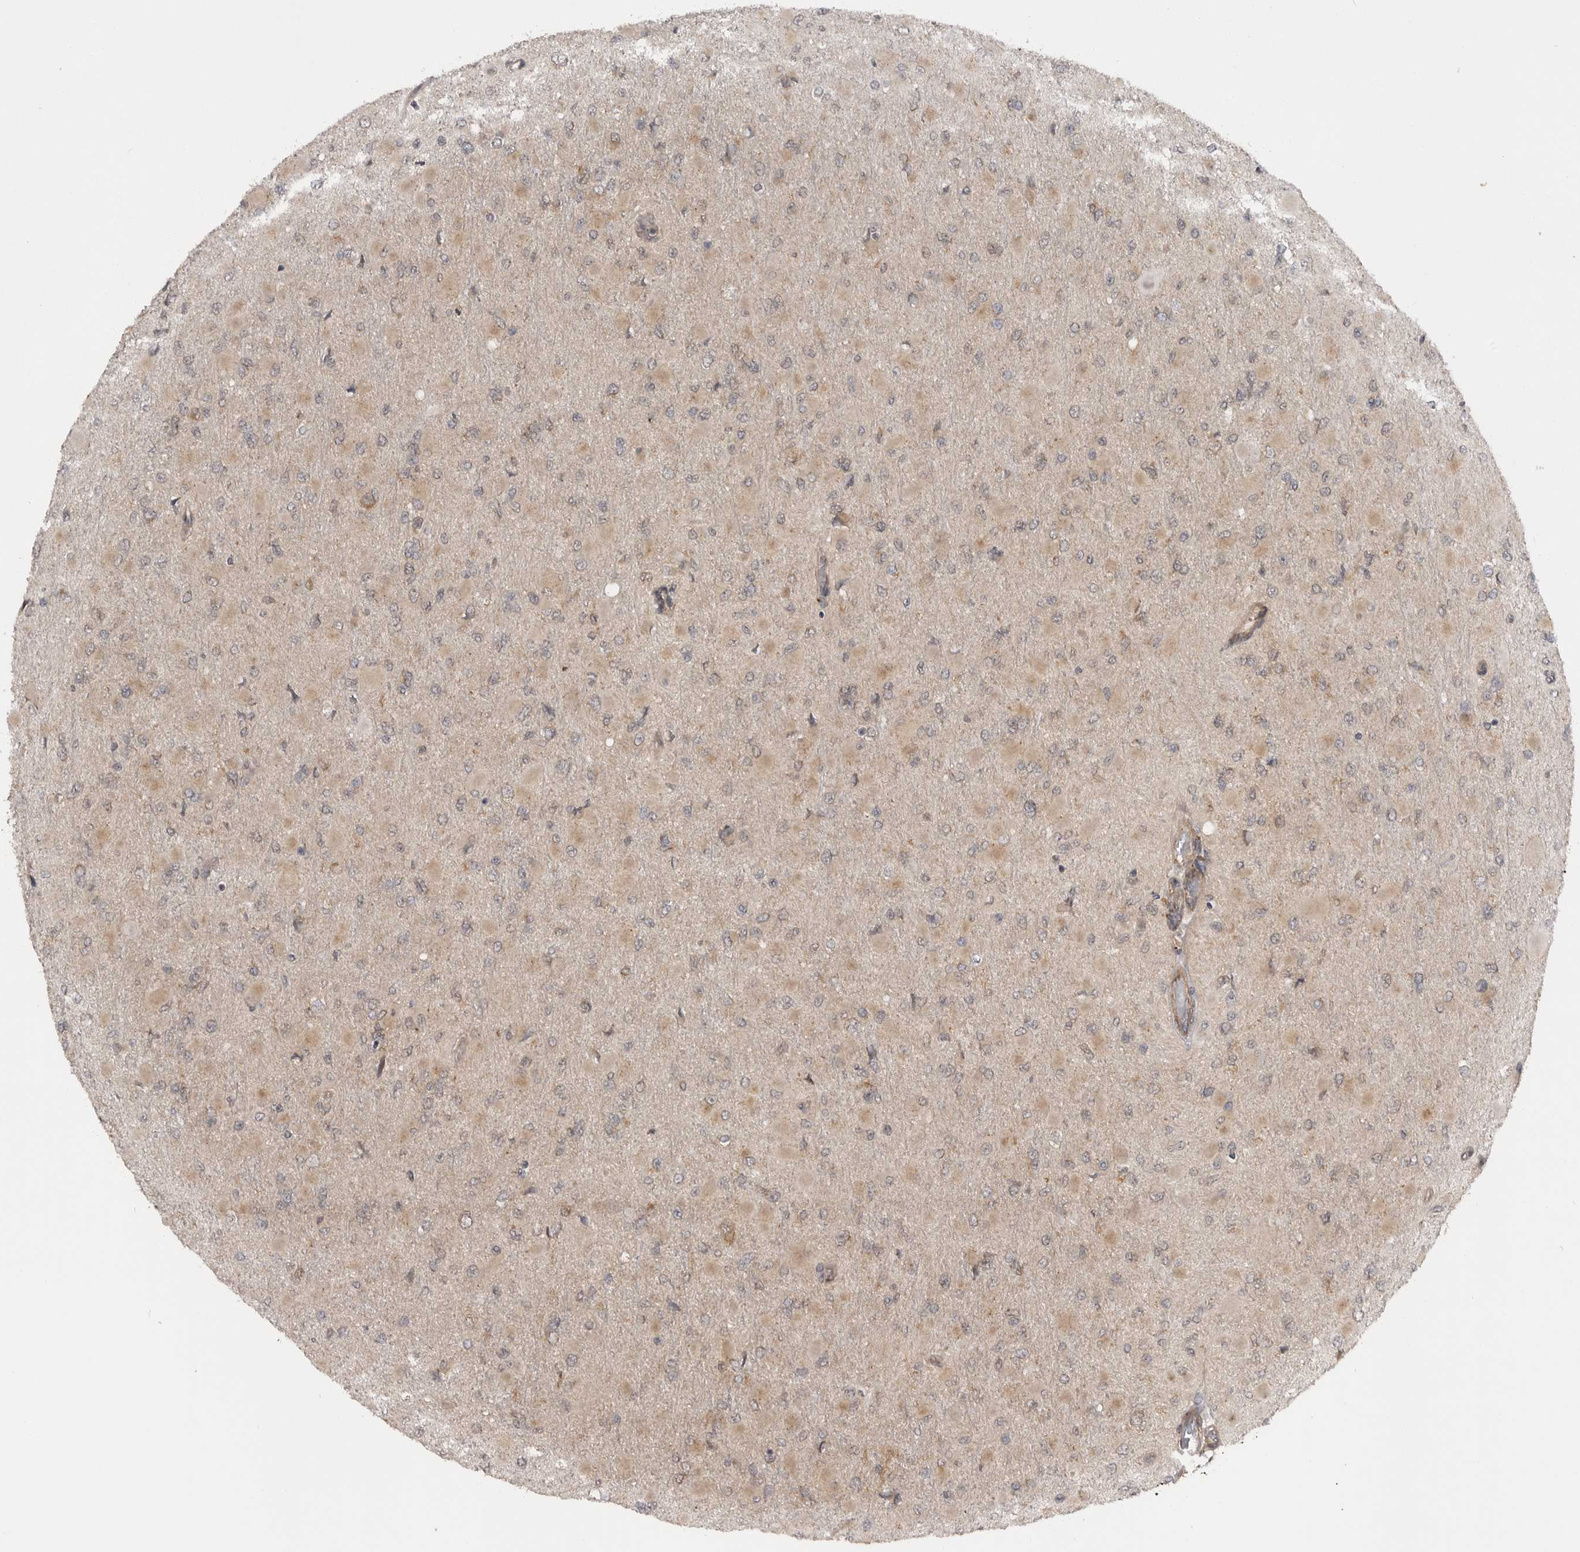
{"staining": {"intensity": "weak", "quantity": "25%-75%", "location": "cytoplasmic/membranous"}, "tissue": "glioma", "cell_type": "Tumor cells", "image_type": "cancer", "snomed": [{"axis": "morphology", "description": "Glioma, malignant, High grade"}, {"axis": "topography", "description": "Cerebral cortex"}], "caption": "DAB (3,3'-diaminobenzidine) immunohistochemical staining of human glioma displays weak cytoplasmic/membranous protein staining in about 25%-75% of tumor cells.", "gene": "PDCL", "patient": {"sex": "female", "age": 36}}